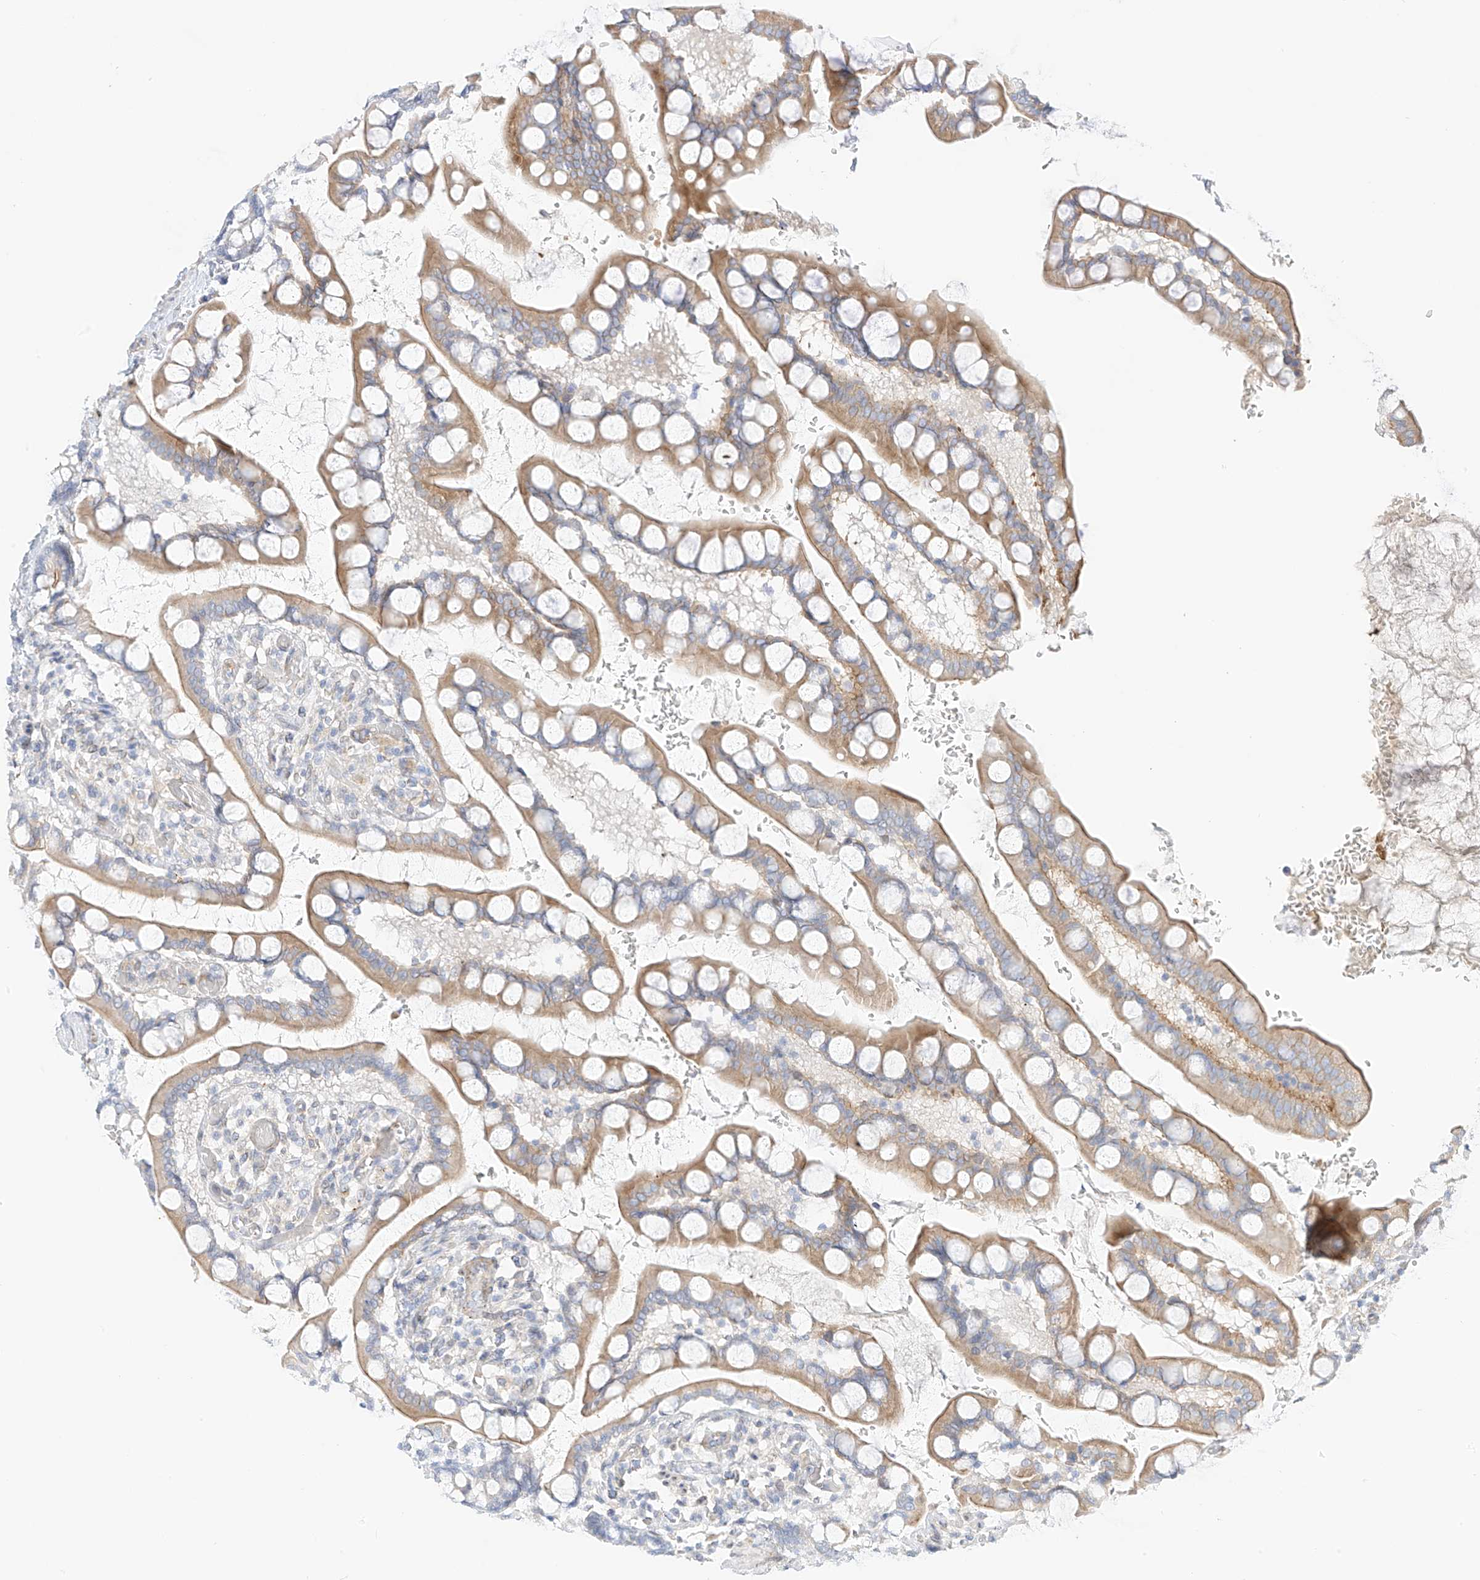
{"staining": {"intensity": "moderate", "quantity": ">75%", "location": "cytoplasmic/membranous"}, "tissue": "small intestine", "cell_type": "Glandular cells", "image_type": "normal", "snomed": [{"axis": "morphology", "description": "Normal tissue, NOS"}, {"axis": "topography", "description": "Small intestine"}], "caption": "Small intestine stained with DAB (3,3'-diaminobenzidine) immunohistochemistry (IHC) shows medium levels of moderate cytoplasmic/membranous expression in about >75% of glandular cells. (Stains: DAB in brown, nuclei in blue, Microscopy: brightfield microscopy at high magnification).", "gene": "PCYOX1", "patient": {"sex": "male", "age": 52}}